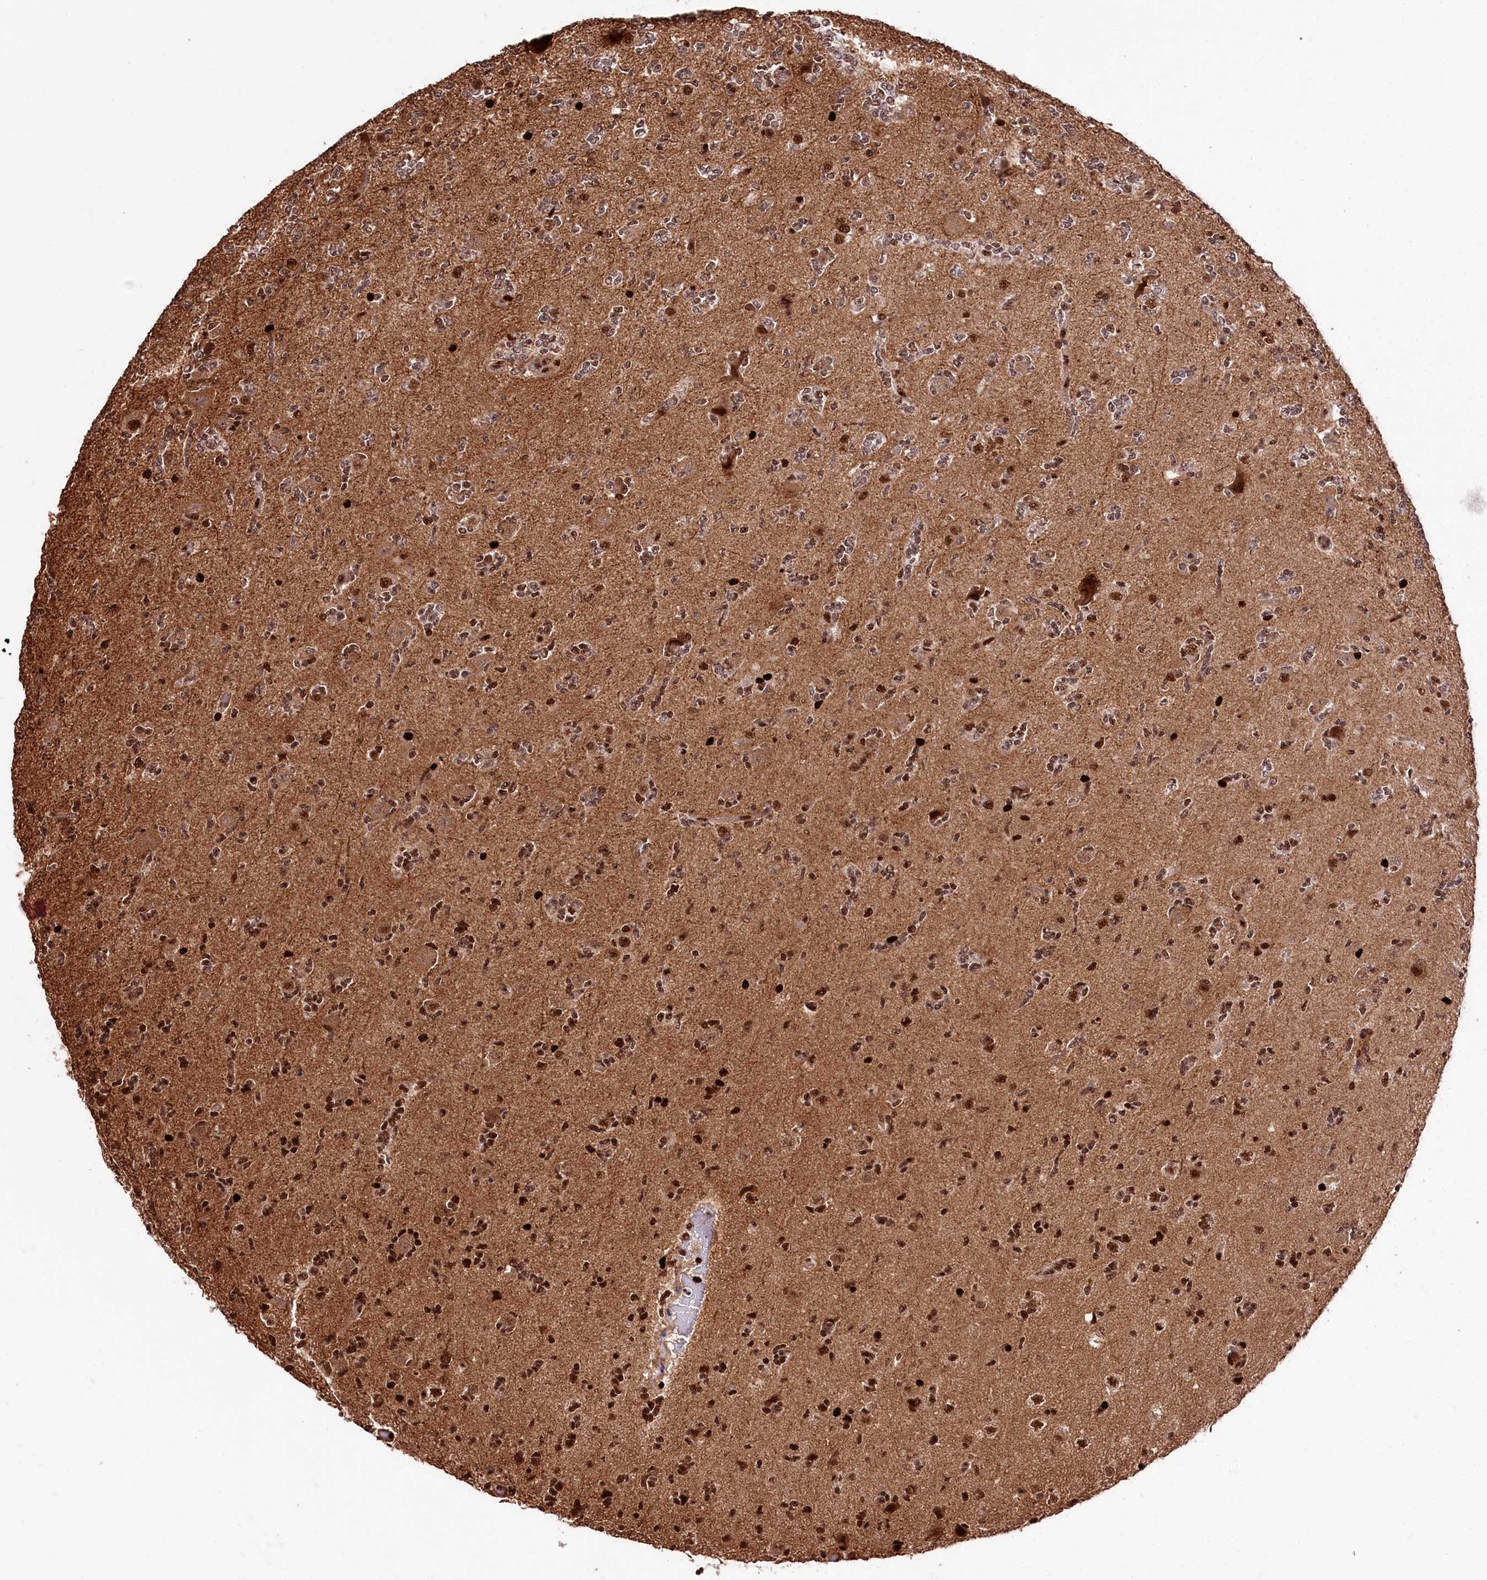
{"staining": {"intensity": "strong", "quantity": "25%-75%", "location": "nuclear"}, "tissue": "glioma", "cell_type": "Tumor cells", "image_type": "cancer", "snomed": [{"axis": "morphology", "description": "Glioma, malignant, High grade"}, {"axis": "topography", "description": "Brain"}], "caption": "Strong nuclear staining is present in approximately 25%-75% of tumor cells in glioma. The staining was performed using DAB (3,3'-diaminobenzidine), with brown indicating positive protein expression. Nuclei are stained blue with hematoxylin.", "gene": "FIGN", "patient": {"sex": "female", "age": 62}}